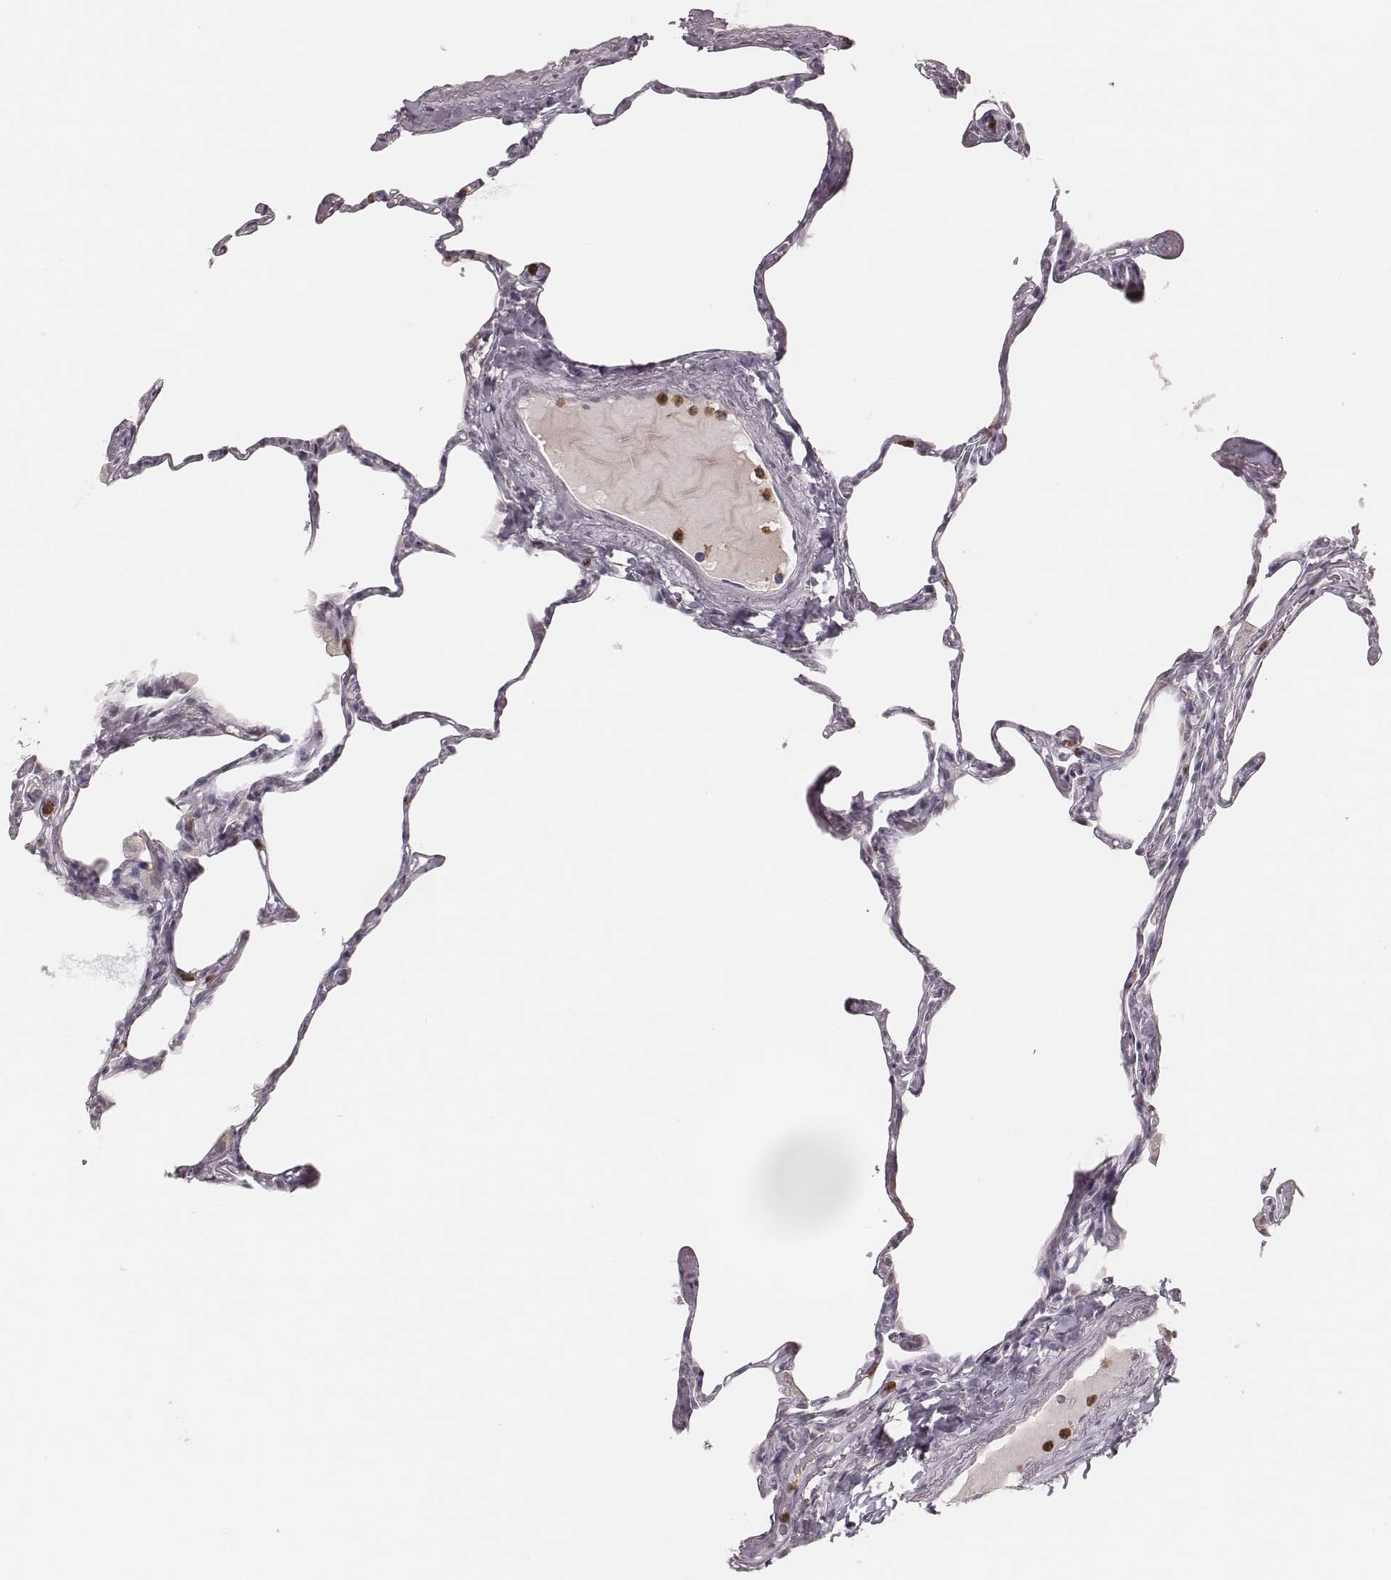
{"staining": {"intensity": "negative", "quantity": "none", "location": "none"}, "tissue": "lung", "cell_type": "Alveolar cells", "image_type": "normal", "snomed": [{"axis": "morphology", "description": "Normal tissue, NOS"}, {"axis": "topography", "description": "Lung"}], "caption": "The photomicrograph demonstrates no significant staining in alveolar cells of lung. (Brightfield microscopy of DAB (3,3'-diaminobenzidine) immunohistochemistry at high magnification).", "gene": "KITLG", "patient": {"sex": "male", "age": 65}}